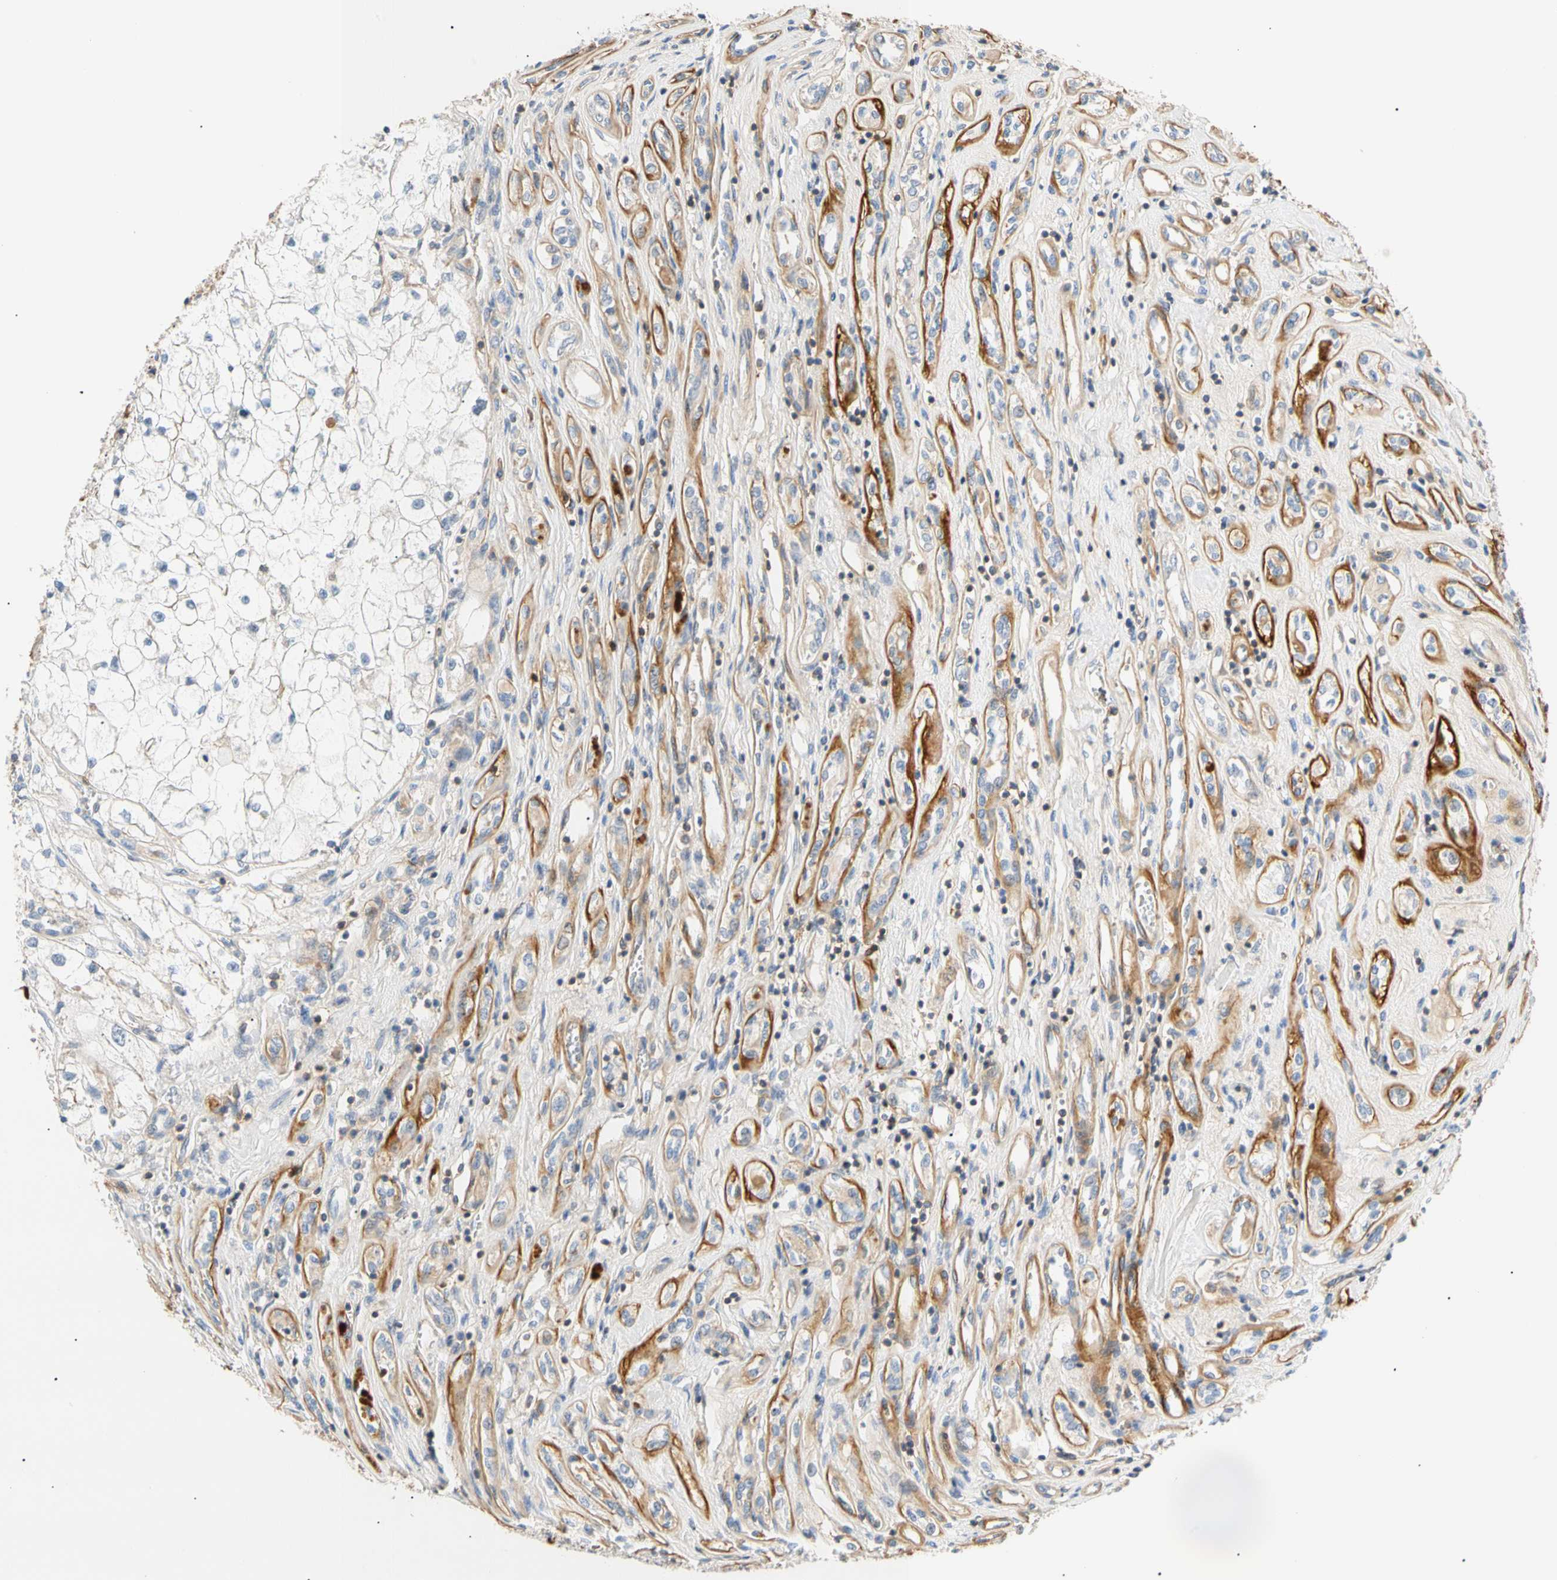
{"staining": {"intensity": "negative", "quantity": "none", "location": "none"}, "tissue": "renal cancer", "cell_type": "Tumor cells", "image_type": "cancer", "snomed": [{"axis": "morphology", "description": "Adenocarcinoma, NOS"}, {"axis": "topography", "description": "Kidney"}], "caption": "DAB immunohistochemical staining of human renal adenocarcinoma reveals no significant positivity in tumor cells.", "gene": "TNFRSF18", "patient": {"sex": "female", "age": 70}}